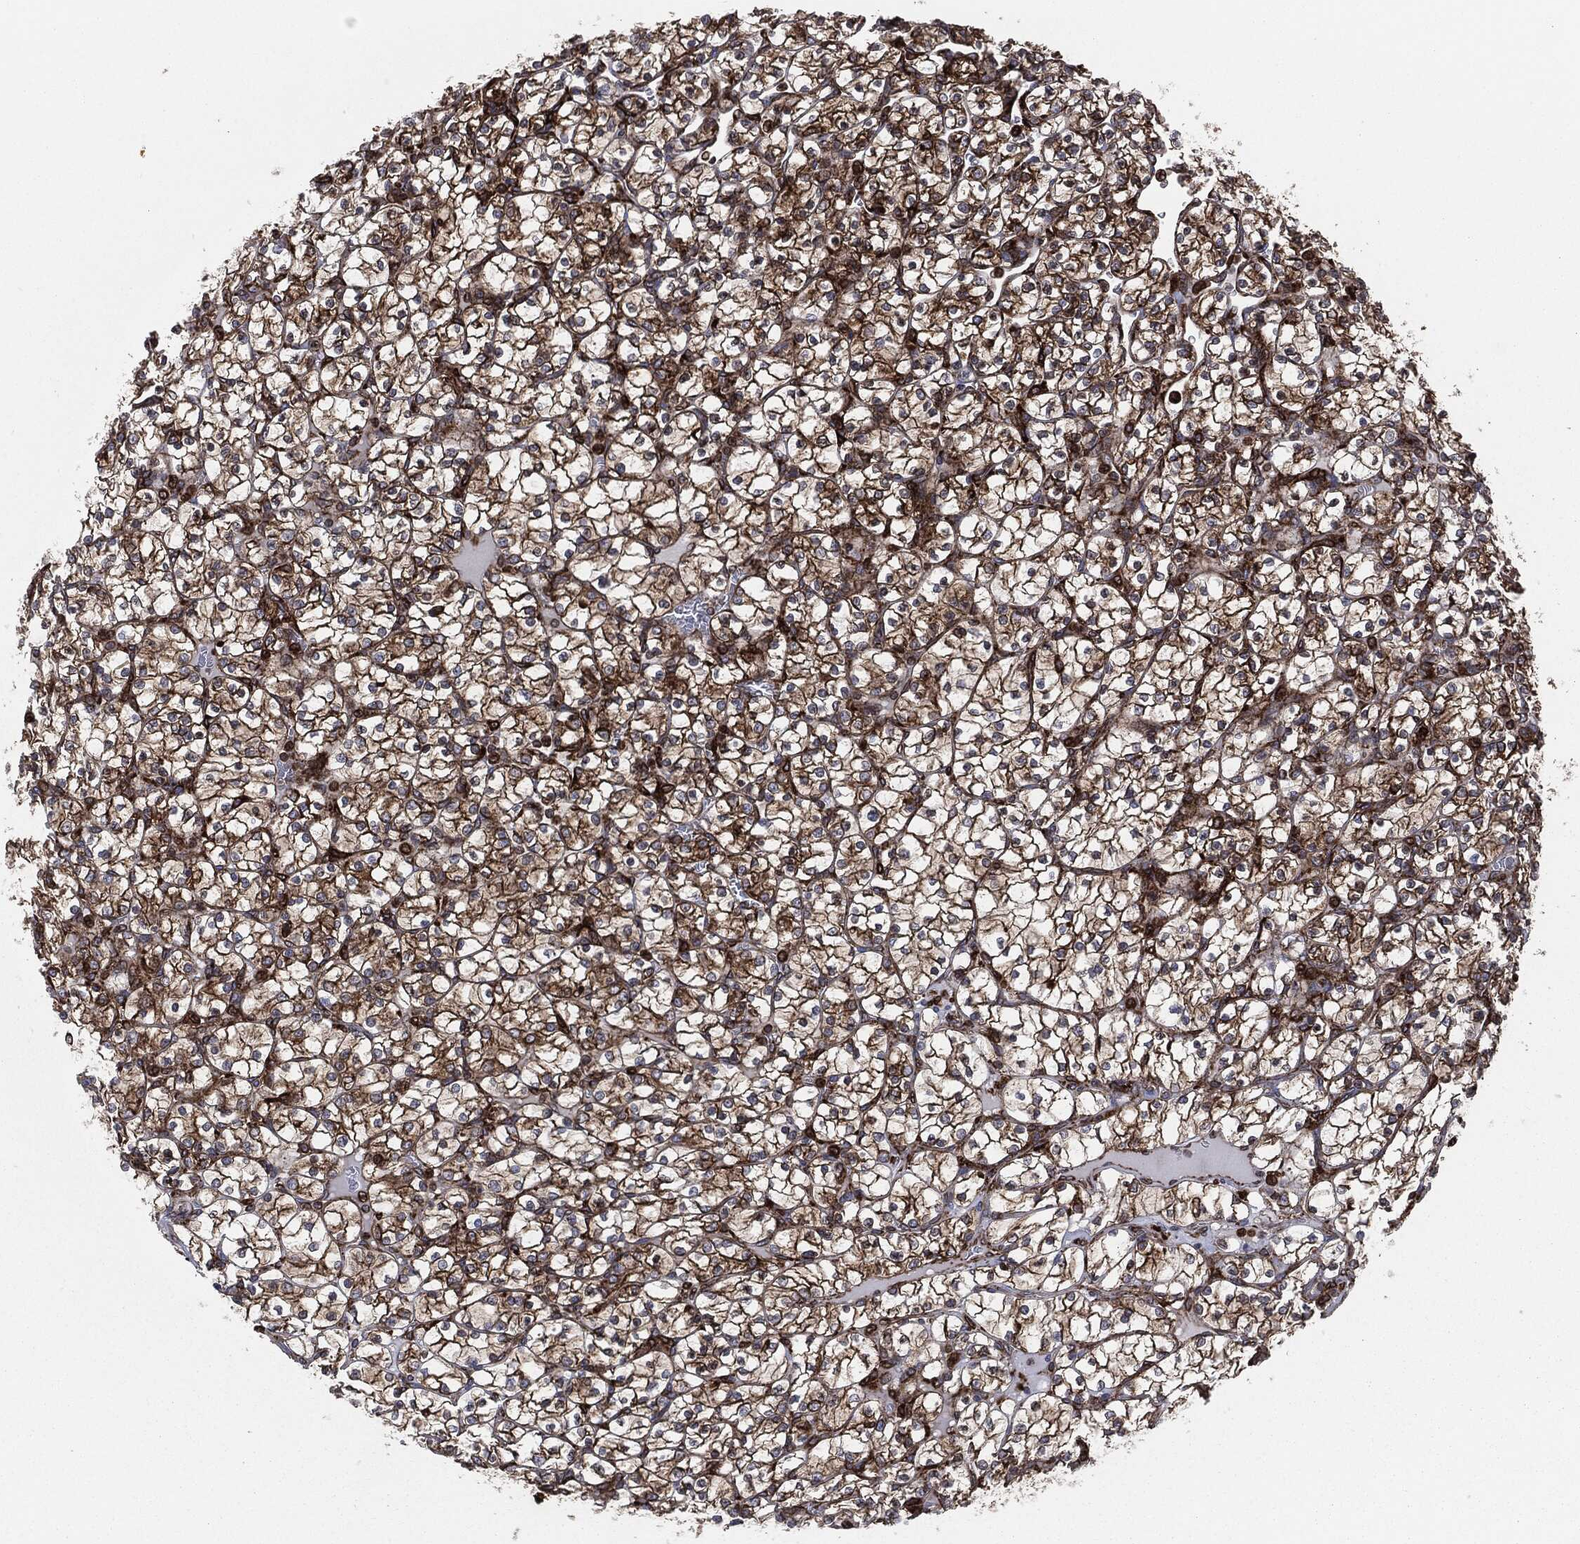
{"staining": {"intensity": "strong", "quantity": ">75%", "location": "cytoplasmic/membranous"}, "tissue": "renal cancer", "cell_type": "Tumor cells", "image_type": "cancer", "snomed": [{"axis": "morphology", "description": "Adenocarcinoma, NOS"}, {"axis": "topography", "description": "Kidney"}], "caption": "IHC (DAB (3,3'-diaminobenzidine)) staining of renal adenocarcinoma demonstrates strong cytoplasmic/membranous protein staining in about >75% of tumor cells. The protein of interest is stained brown, and the nuclei are stained in blue (DAB (3,3'-diaminobenzidine) IHC with brightfield microscopy, high magnification).", "gene": "CALR", "patient": {"sex": "female", "age": 89}}